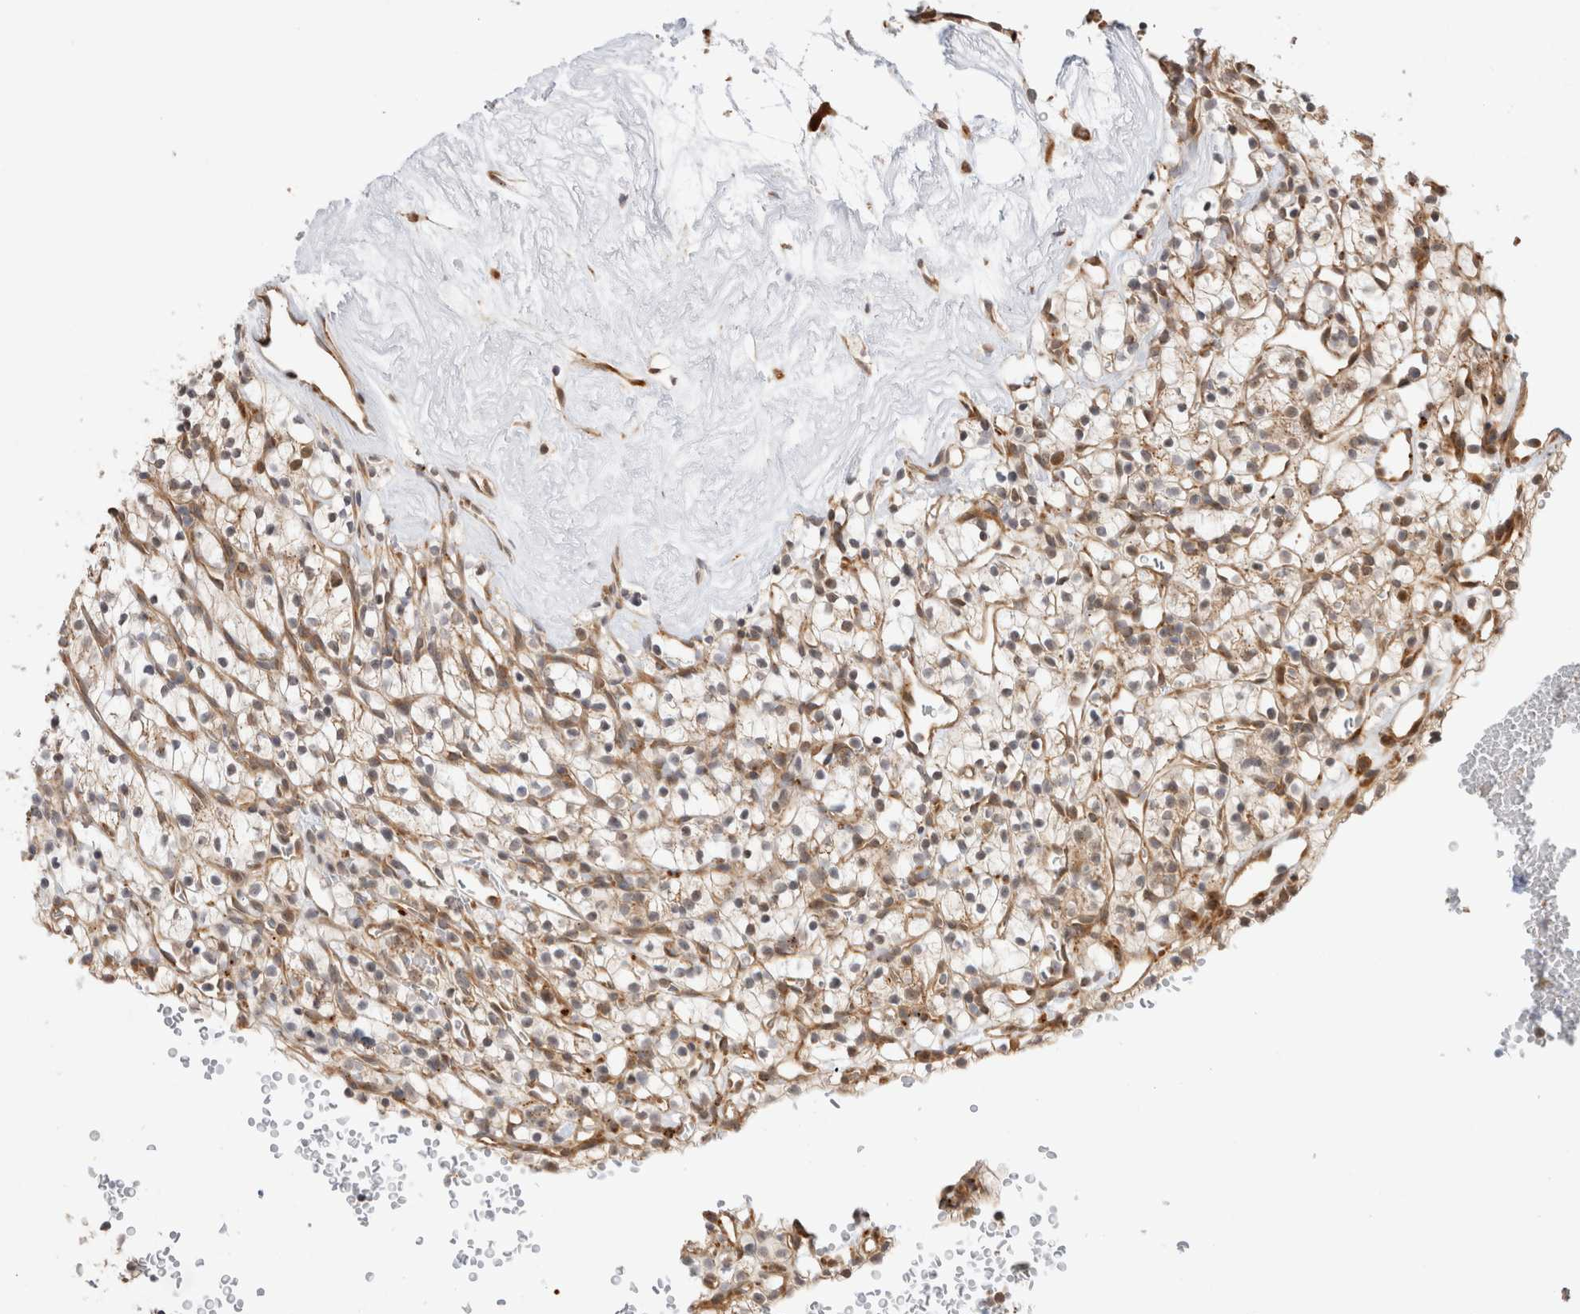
{"staining": {"intensity": "weak", "quantity": ">75%", "location": "cytoplasmic/membranous"}, "tissue": "renal cancer", "cell_type": "Tumor cells", "image_type": "cancer", "snomed": [{"axis": "morphology", "description": "Adenocarcinoma, NOS"}, {"axis": "topography", "description": "Kidney"}], "caption": "IHC of human renal adenocarcinoma shows low levels of weak cytoplasmic/membranous staining in approximately >75% of tumor cells.", "gene": "ACTL9", "patient": {"sex": "female", "age": 57}}